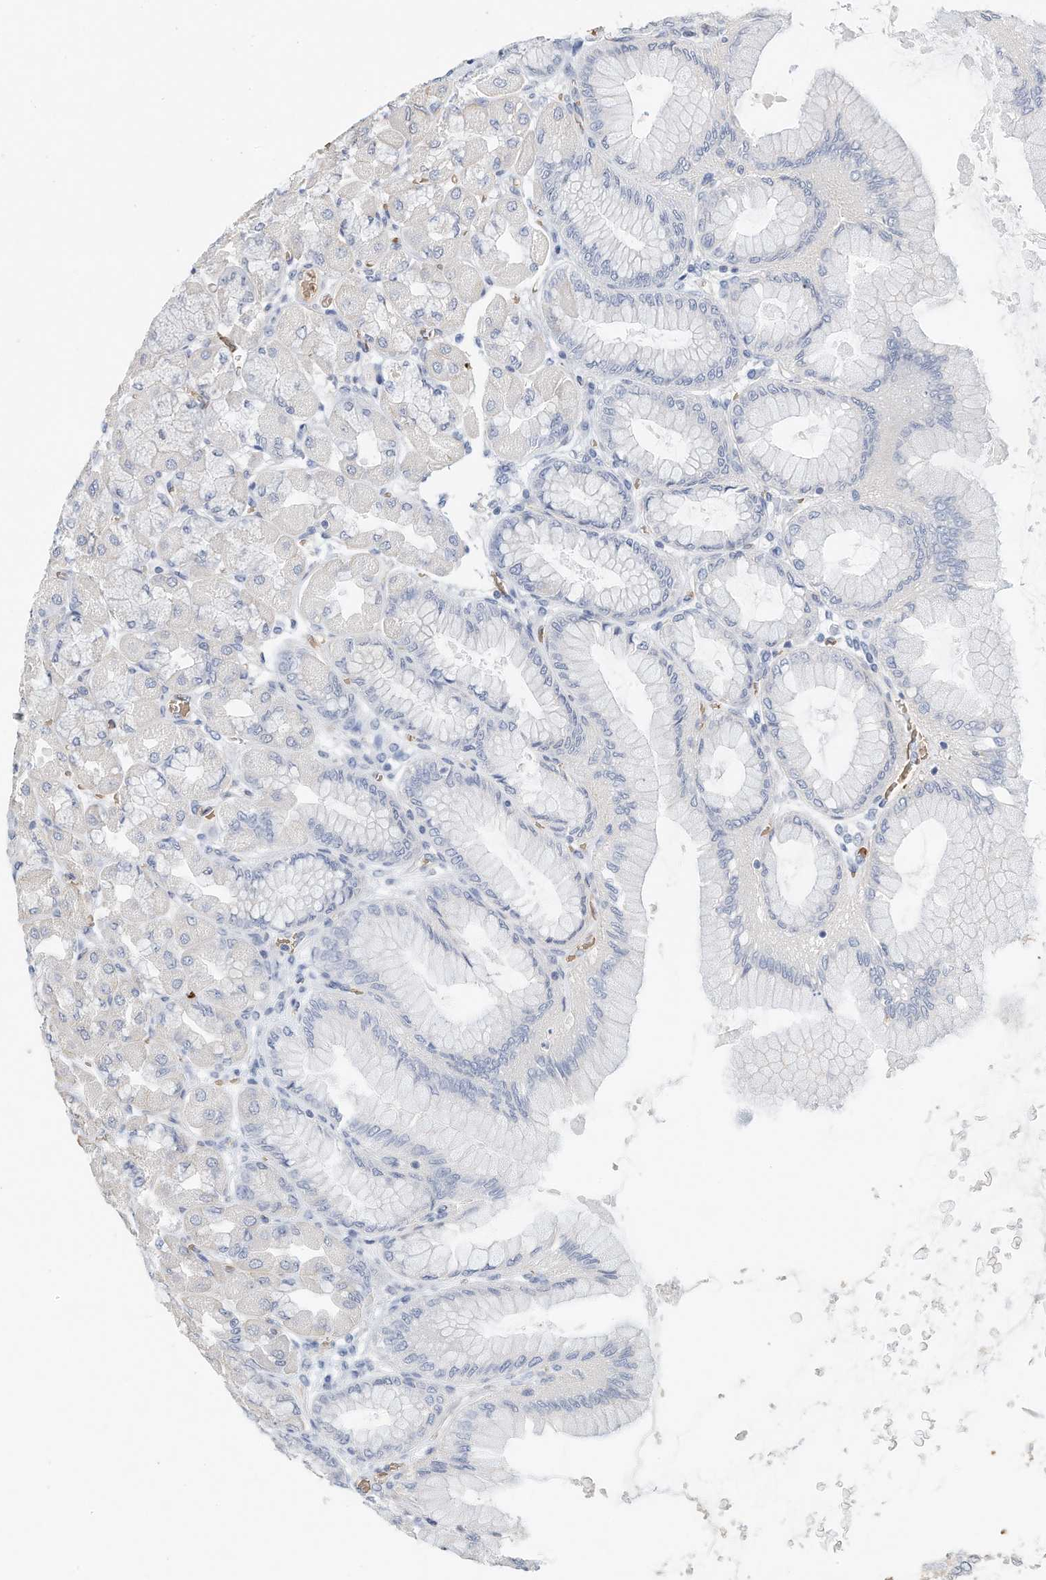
{"staining": {"intensity": "negative", "quantity": "none", "location": "none"}, "tissue": "stomach", "cell_type": "Glandular cells", "image_type": "normal", "snomed": [{"axis": "morphology", "description": "Normal tissue, NOS"}, {"axis": "topography", "description": "Stomach, upper"}], "caption": "IHC histopathology image of unremarkable stomach: stomach stained with DAB demonstrates no significant protein positivity in glandular cells. Nuclei are stained in blue.", "gene": "RCAN3", "patient": {"sex": "female", "age": 56}}